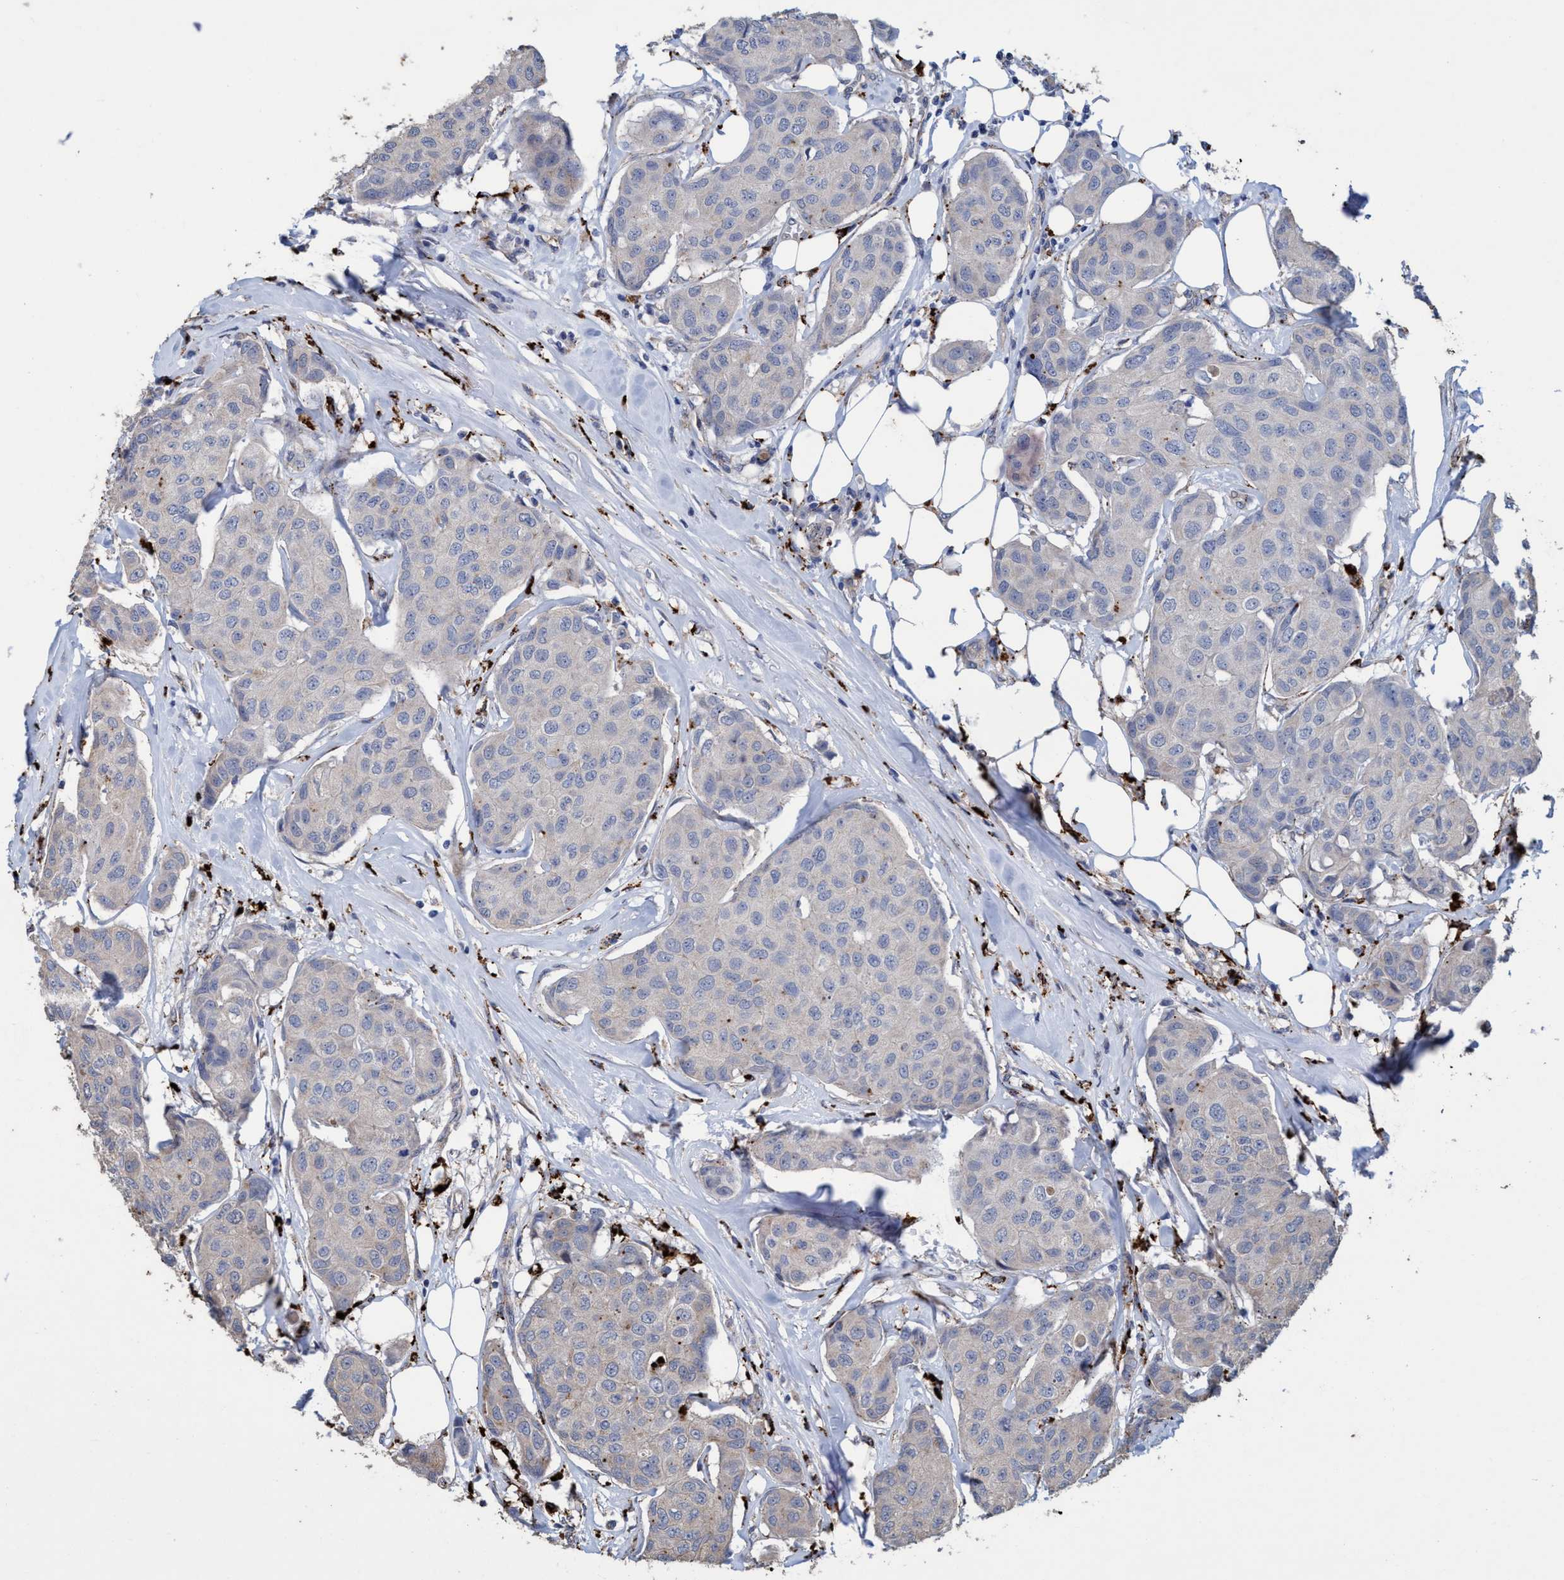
{"staining": {"intensity": "negative", "quantity": "none", "location": "none"}, "tissue": "breast cancer", "cell_type": "Tumor cells", "image_type": "cancer", "snomed": [{"axis": "morphology", "description": "Duct carcinoma"}, {"axis": "topography", "description": "Breast"}], "caption": "A high-resolution histopathology image shows immunohistochemistry (IHC) staining of breast cancer, which exhibits no significant expression in tumor cells.", "gene": "BBS9", "patient": {"sex": "female", "age": 80}}